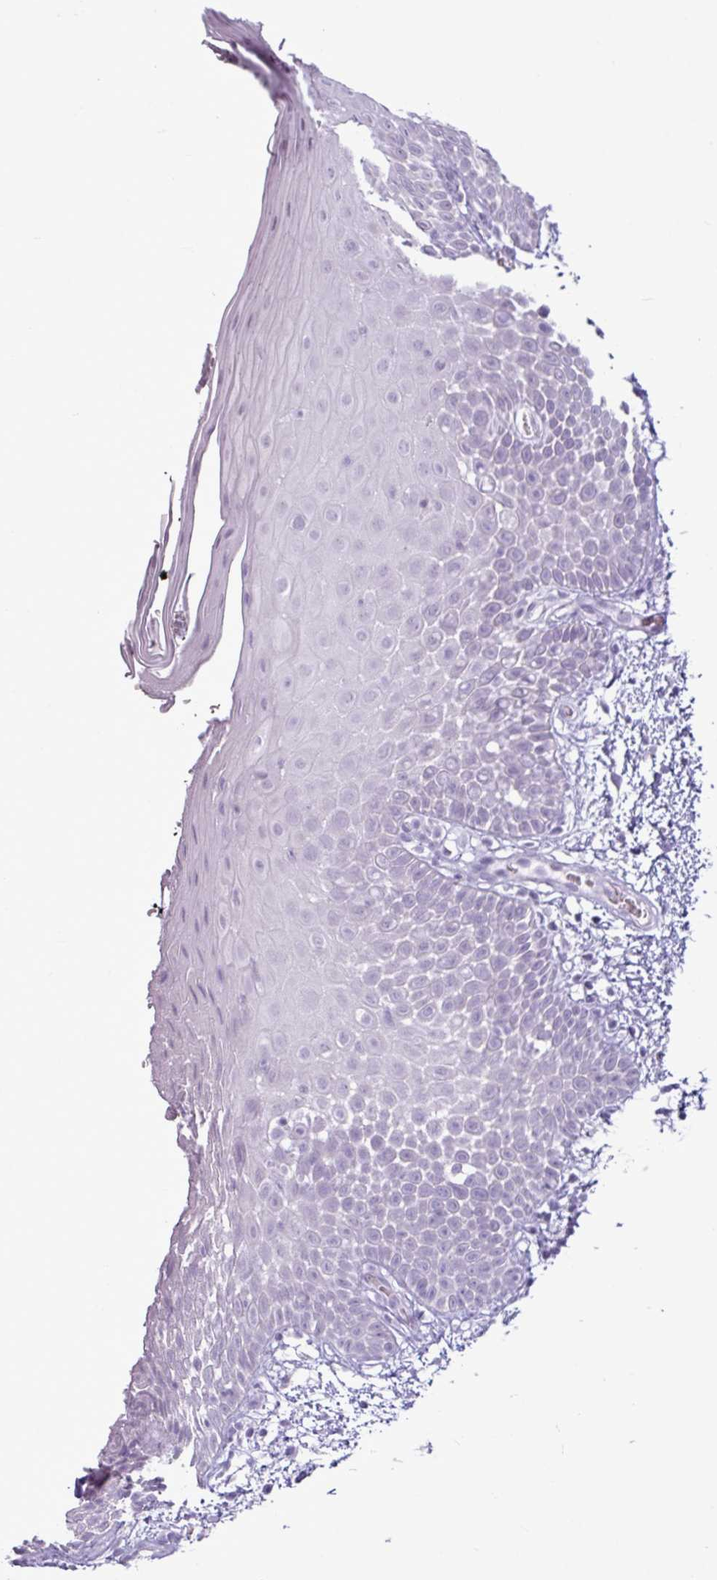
{"staining": {"intensity": "negative", "quantity": "none", "location": "none"}, "tissue": "oral mucosa", "cell_type": "Squamous epithelial cells", "image_type": "normal", "snomed": [{"axis": "morphology", "description": "Normal tissue, NOS"}, {"axis": "morphology", "description": "Squamous cell carcinoma, NOS"}, {"axis": "topography", "description": "Oral tissue"}, {"axis": "topography", "description": "Tounge, NOS"}, {"axis": "topography", "description": "Head-Neck"}], "caption": "This is a image of immunohistochemistry staining of unremarkable oral mucosa, which shows no expression in squamous epithelial cells.", "gene": "AMY2A", "patient": {"sex": "male", "age": 76}}